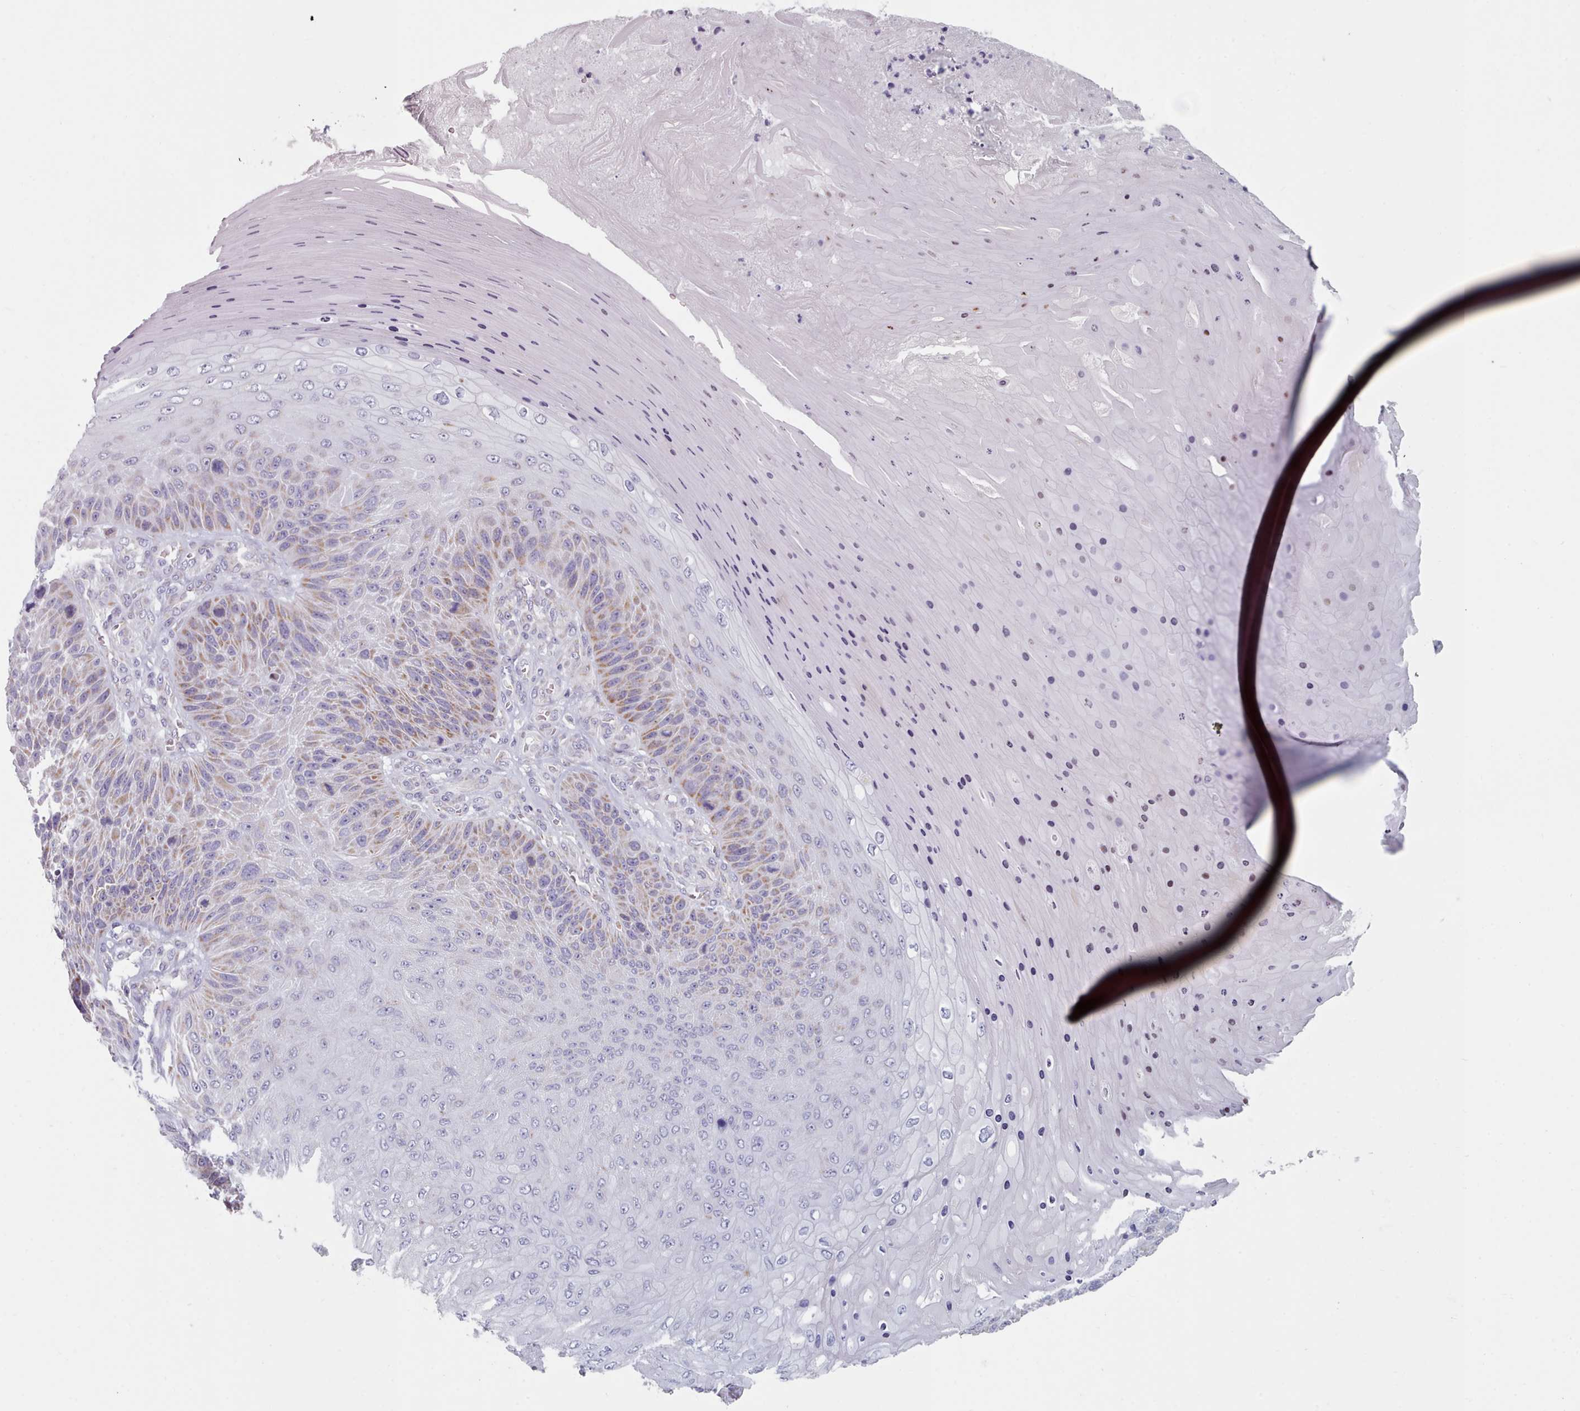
{"staining": {"intensity": "moderate", "quantity": "25%-75%", "location": "cytoplasmic/membranous"}, "tissue": "skin cancer", "cell_type": "Tumor cells", "image_type": "cancer", "snomed": [{"axis": "morphology", "description": "Squamous cell carcinoma, NOS"}, {"axis": "topography", "description": "Skin"}], "caption": "Moderate cytoplasmic/membranous staining for a protein is appreciated in about 25%-75% of tumor cells of skin squamous cell carcinoma using immunohistochemistry (IHC).", "gene": "FAM170B", "patient": {"sex": "female", "age": 88}}